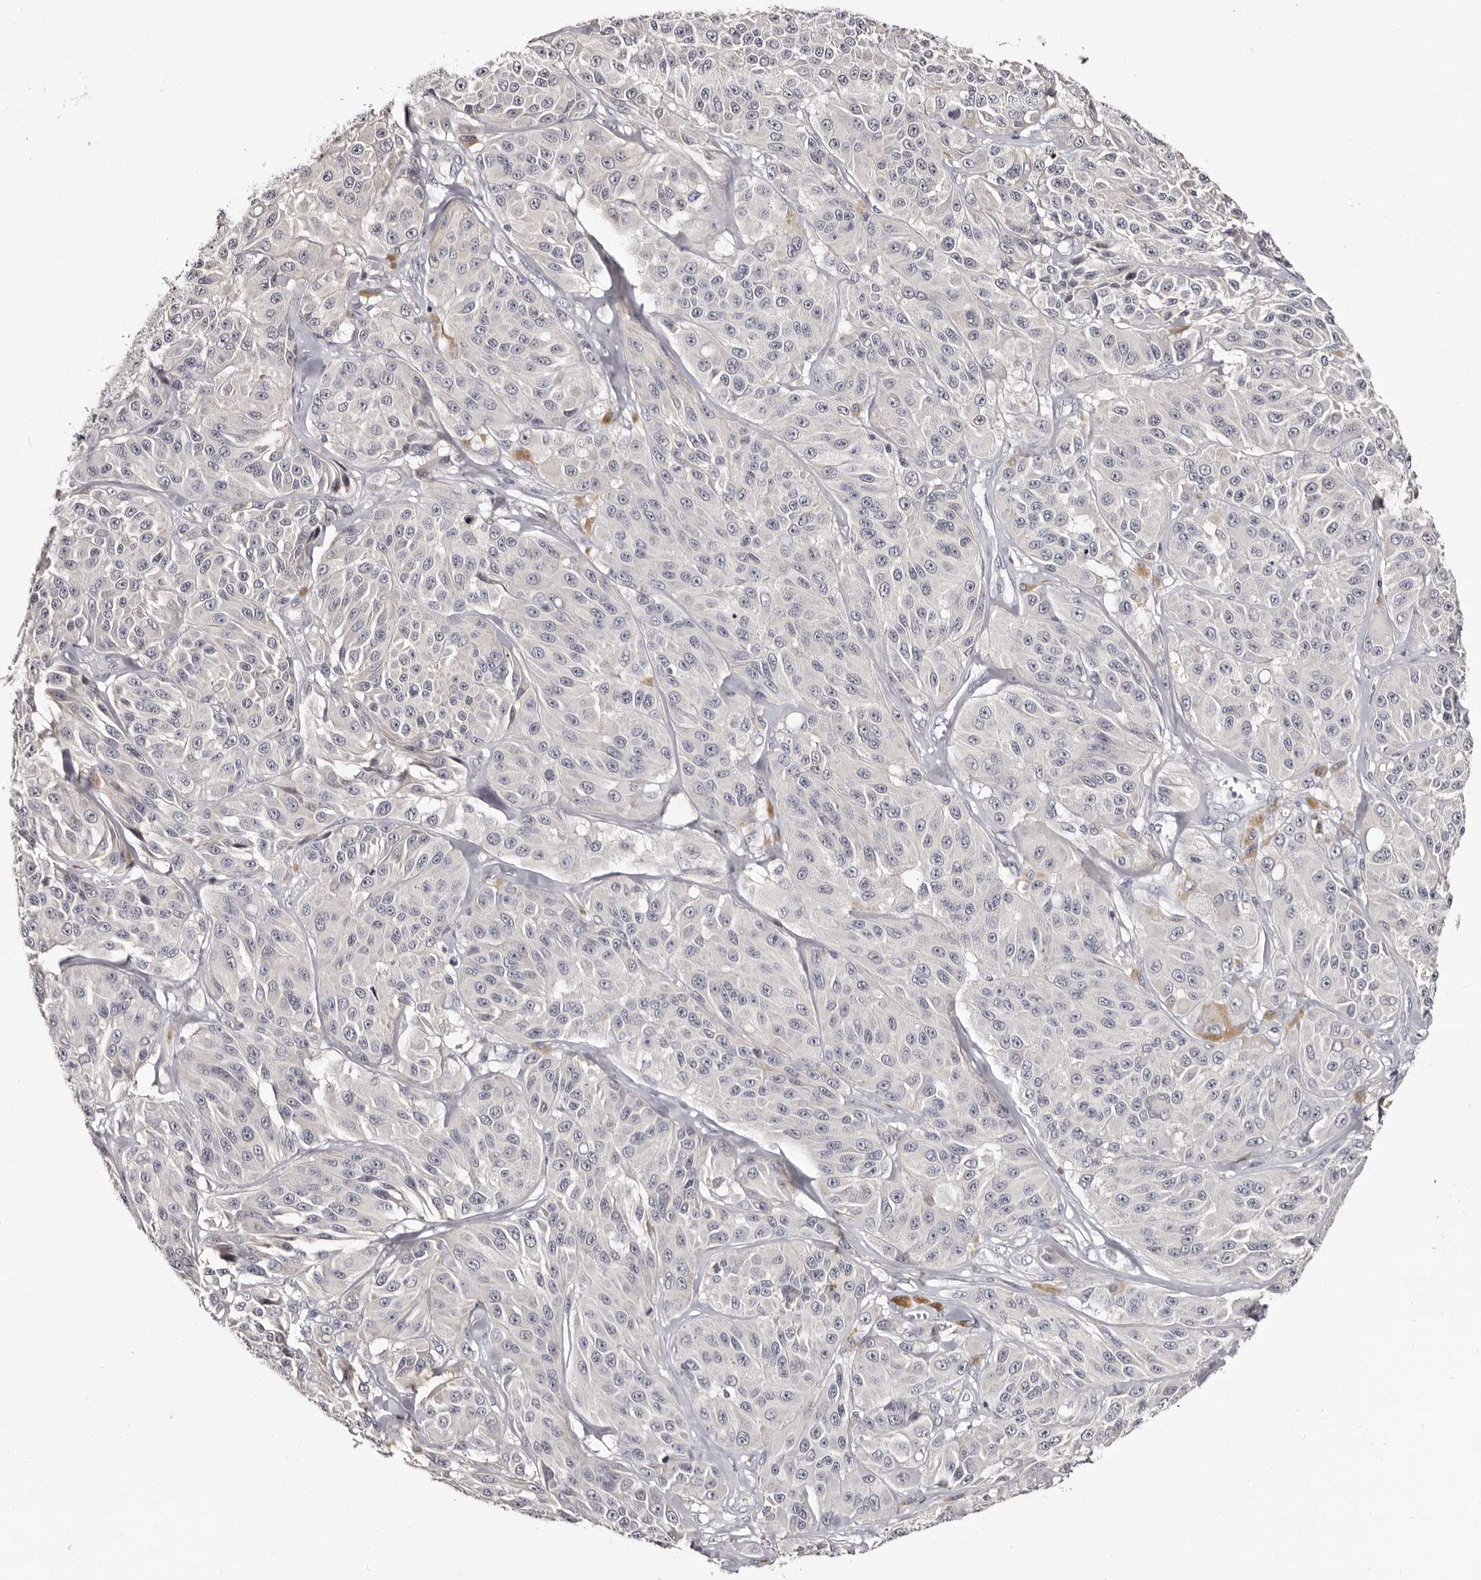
{"staining": {"intensity": "negative", "quantity": "none", "location": "none"}, "tissue": "melanoma", "cell_type": "Tumor cells", "image_type": "cancer", "snomed": [{"axis": "morphology", "description": "Malignant melanoma, NOS"}, {"axis": "topography", "description": "Skin"}], "caption": "A micrograph of malignant melanoma stained for a protein displays no brown staining in tumor cells.", "gene": "BPGM", "patient": {"sex": "male", "age": 84}}